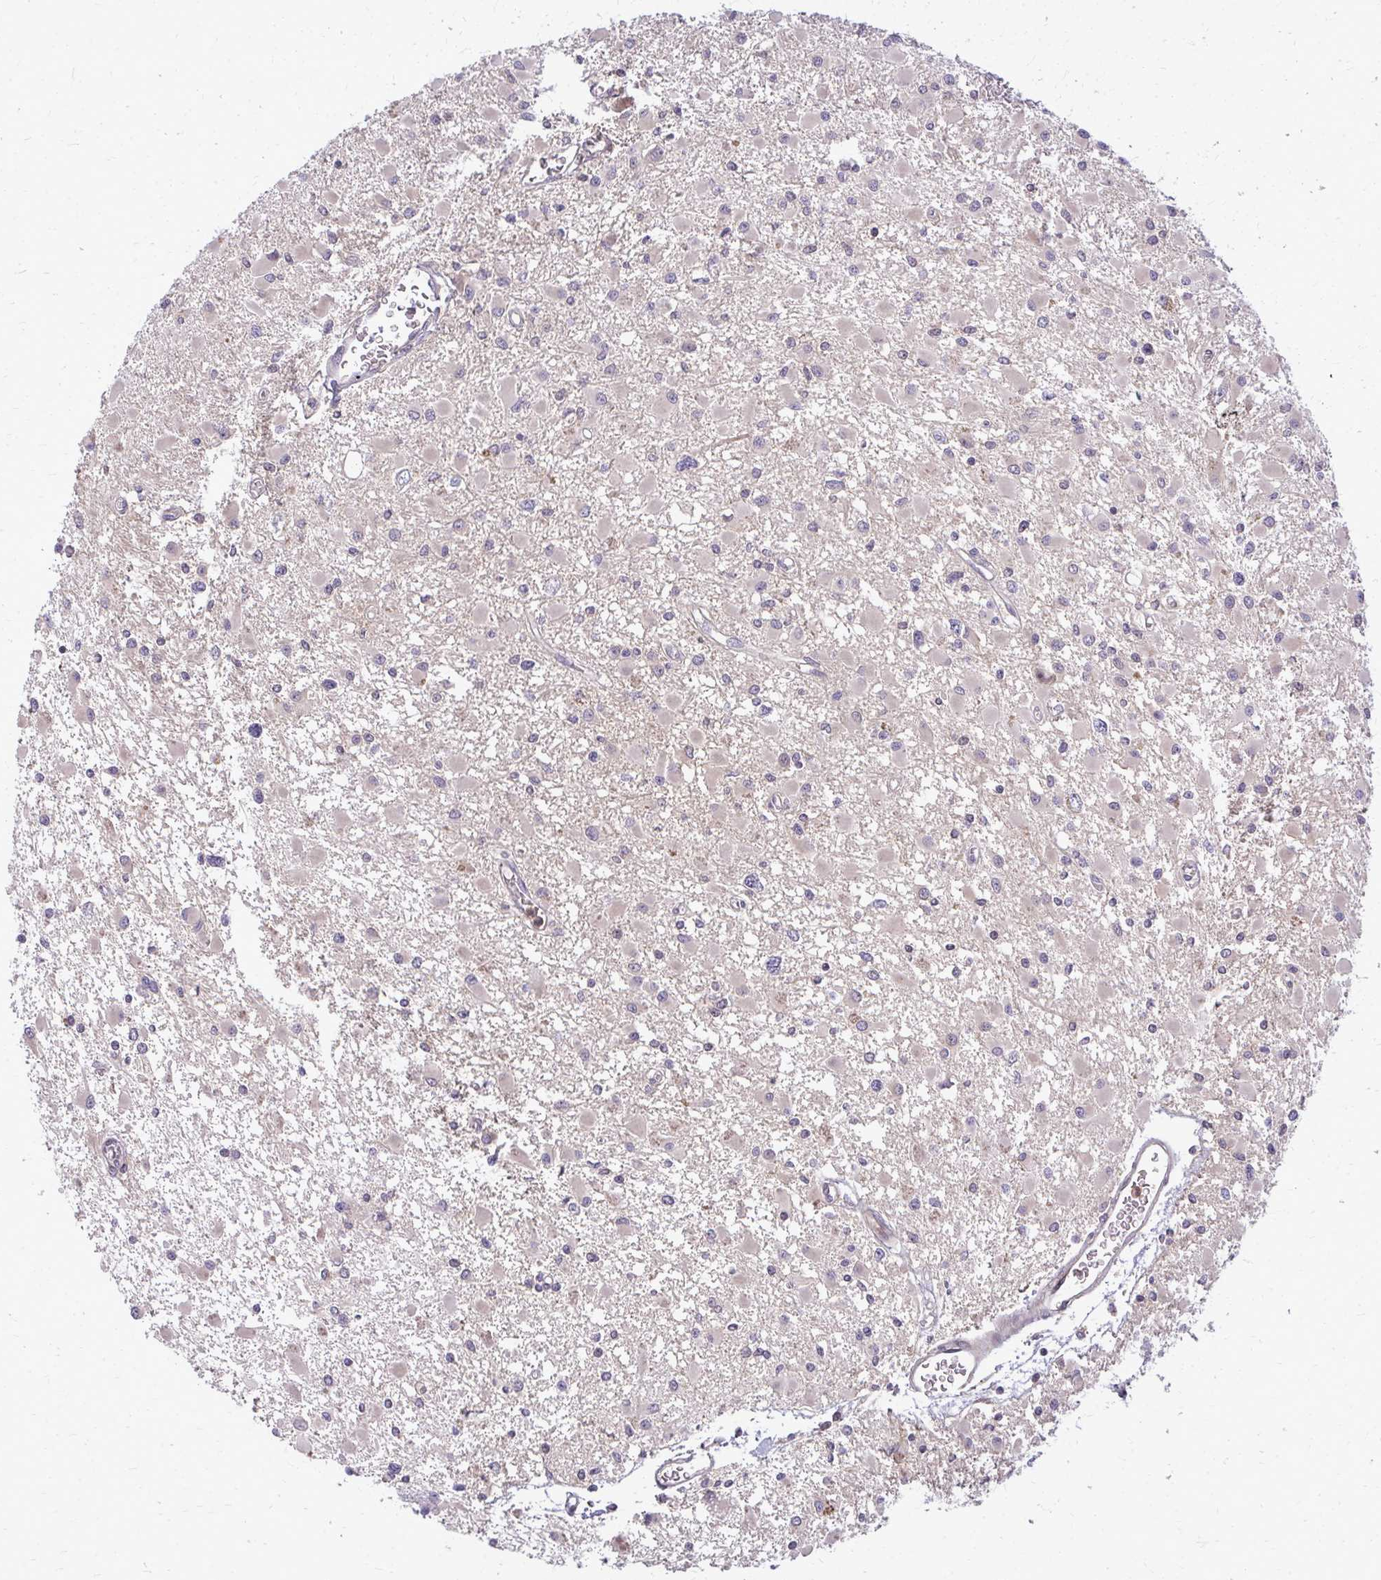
{"staining": {"intensity": "negative", "quantity": "none", "location": "none"}, "tissue": "glioma", "cell_type": "Tumor cells", "image_type": "cancer", "snomed": [{"axis": "morphology", "description": "Glioma, malignant, High grade"}, {"axis": "topography", "description": "Brain"}], "caption": "IHC histopathology image of glioma stained for a protein (brown), which demonstrates no expression in tumor cells.", "gene": "OXNAD1", "patient": {"sex": "male", "age": 54}}